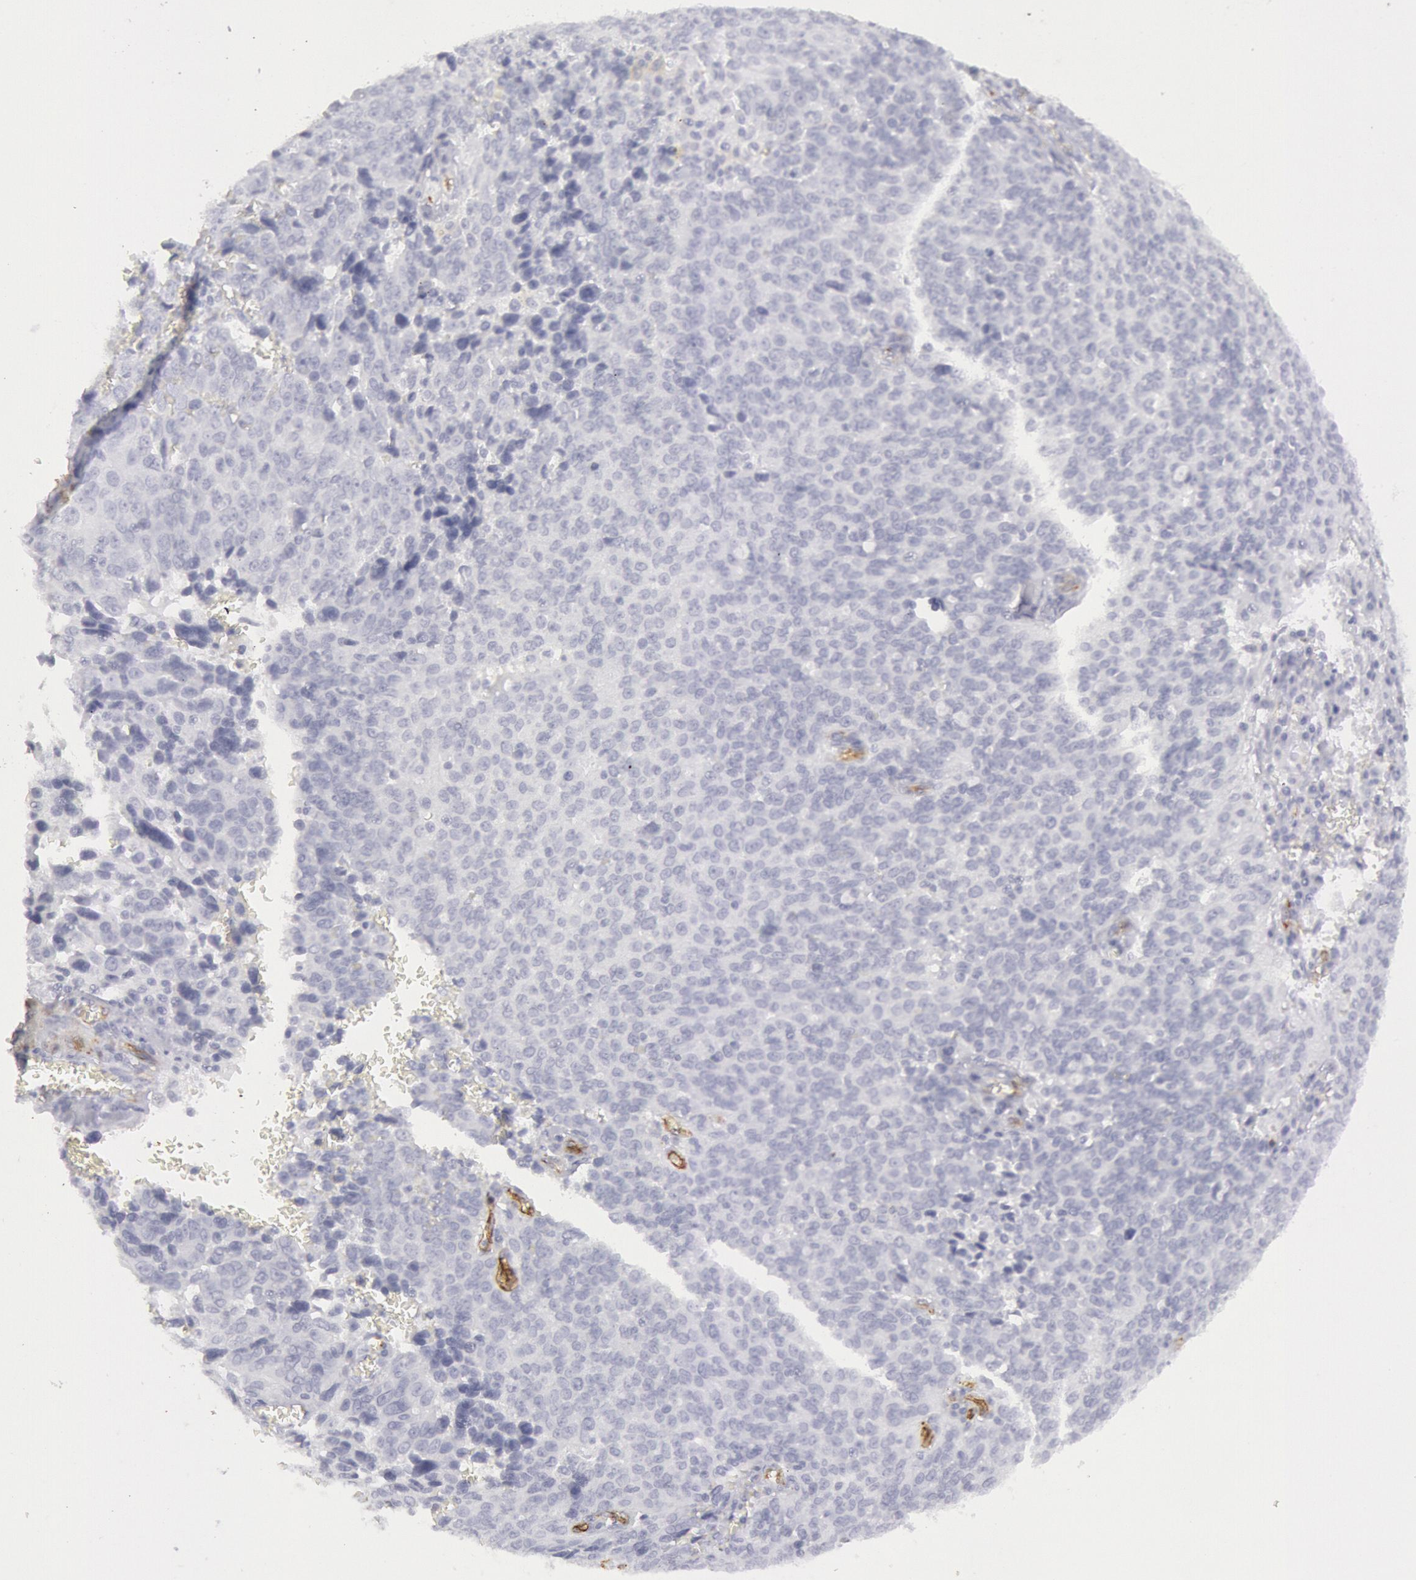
{"staining": {"intensity": "negative", "quantity": "none", "location": "none"}, "tissue": "ovarian cancer", "cell_type": "Tumor cells", "image_type": "cancer", "snomed": [{"axis": "morphology", "description": "Carcinoma, endometroid"}, {"axis": "topography", "description": "Ovary"}], "caption": "Tumor cells show no significant protein expression in endometroid carcinoma (ovarian).", "gene": "CDH13", "patient": {"sex": "female", "age": 75}}